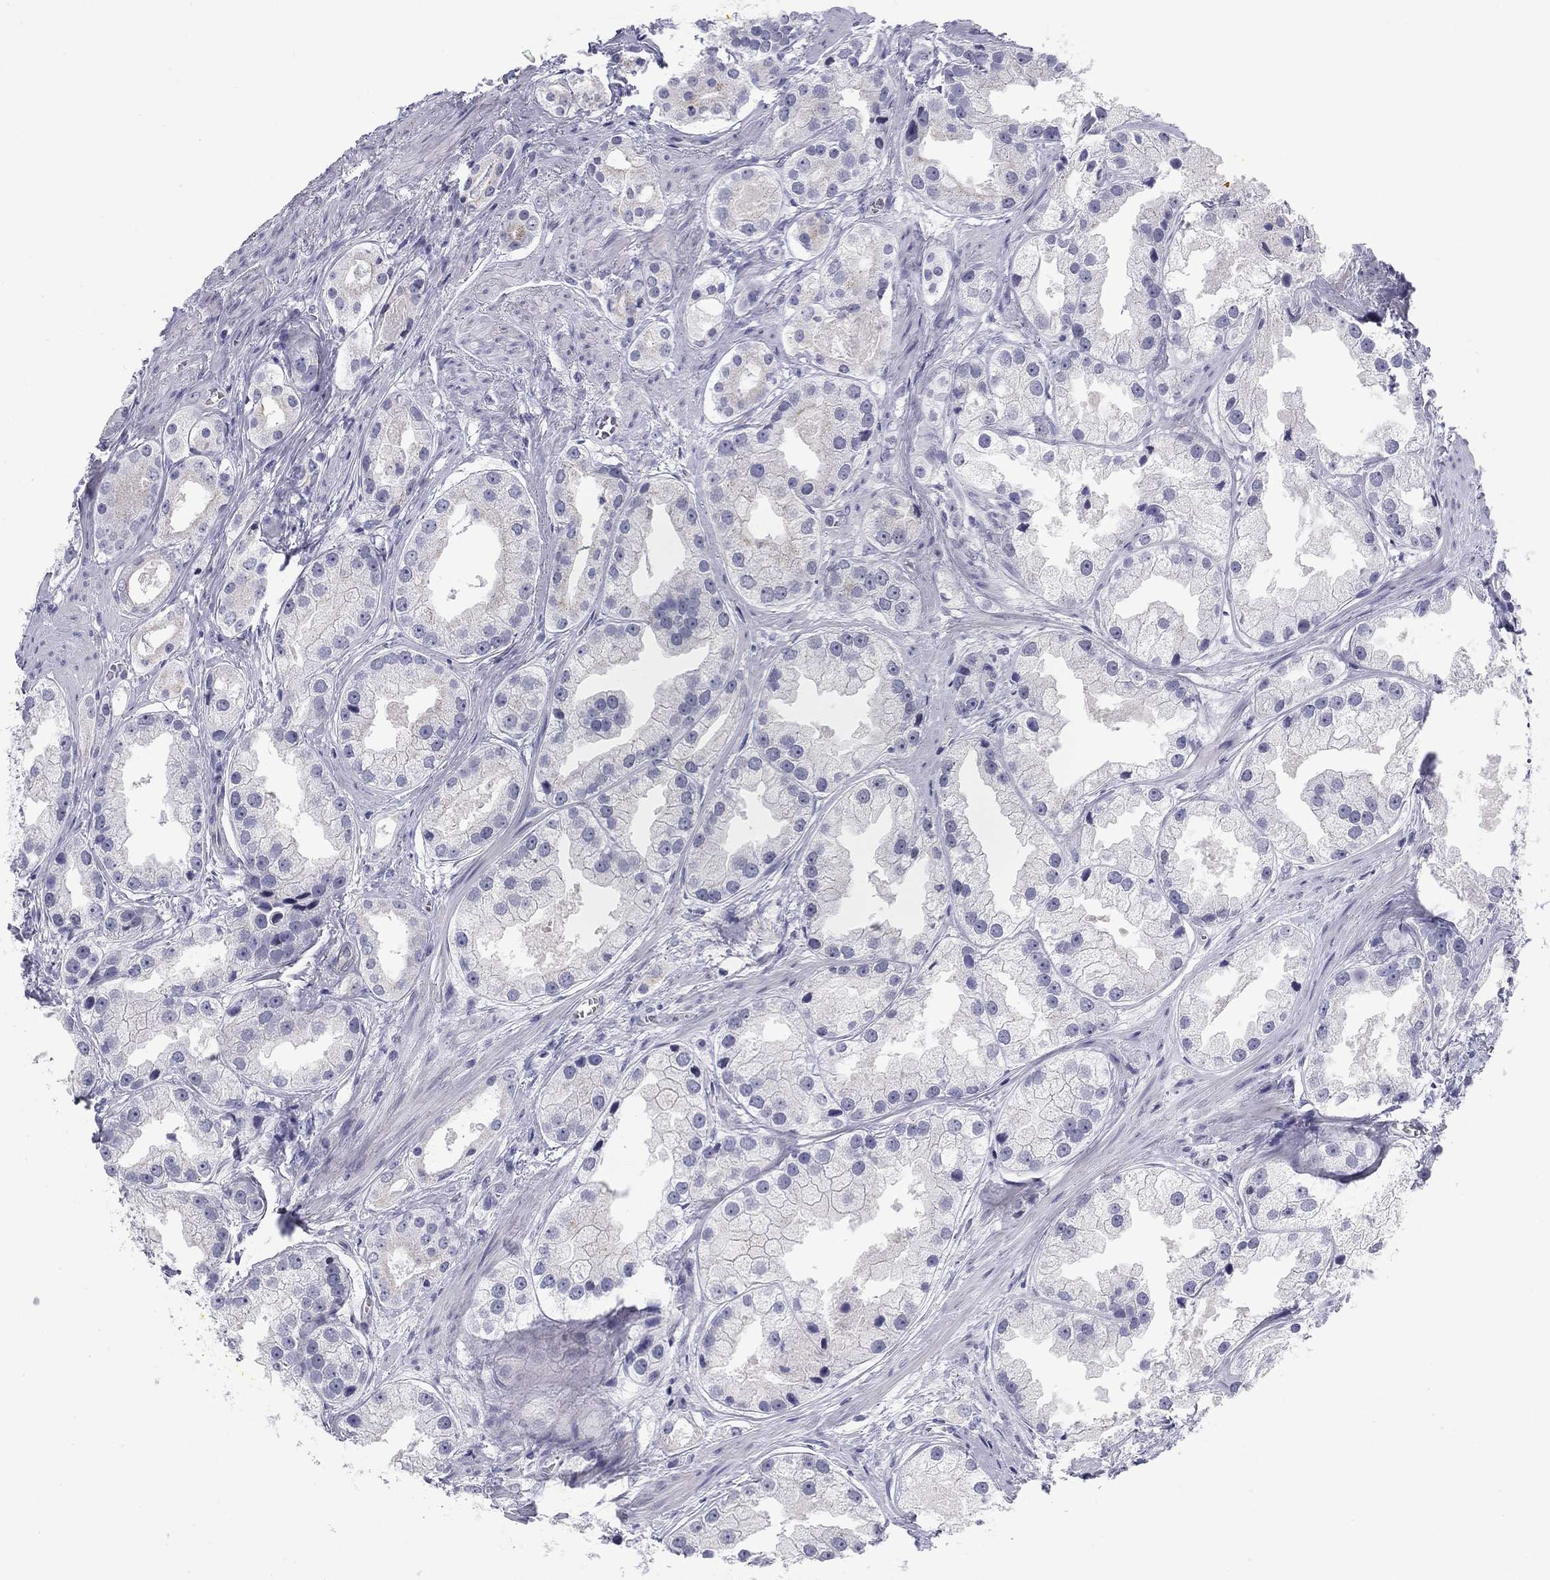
{"staining": {"intensity": "negative", "quantity": "none", "location": "none"}, "tissue": "prostate cancer", "cell_type": "Tumor cells", "image_type": "cancer", "snomed": [{"axis": "morphology", "description": "Adenocarcinoma, NOS"}, {"axis": "topography", "description": "Prostate"}], "caption": "Image shows no significant protein positivity in tumor cells of prostate cancer (adenocarcinoma).", "gene": "PRPH", "patient": {"sex": "male", "age": 61}}